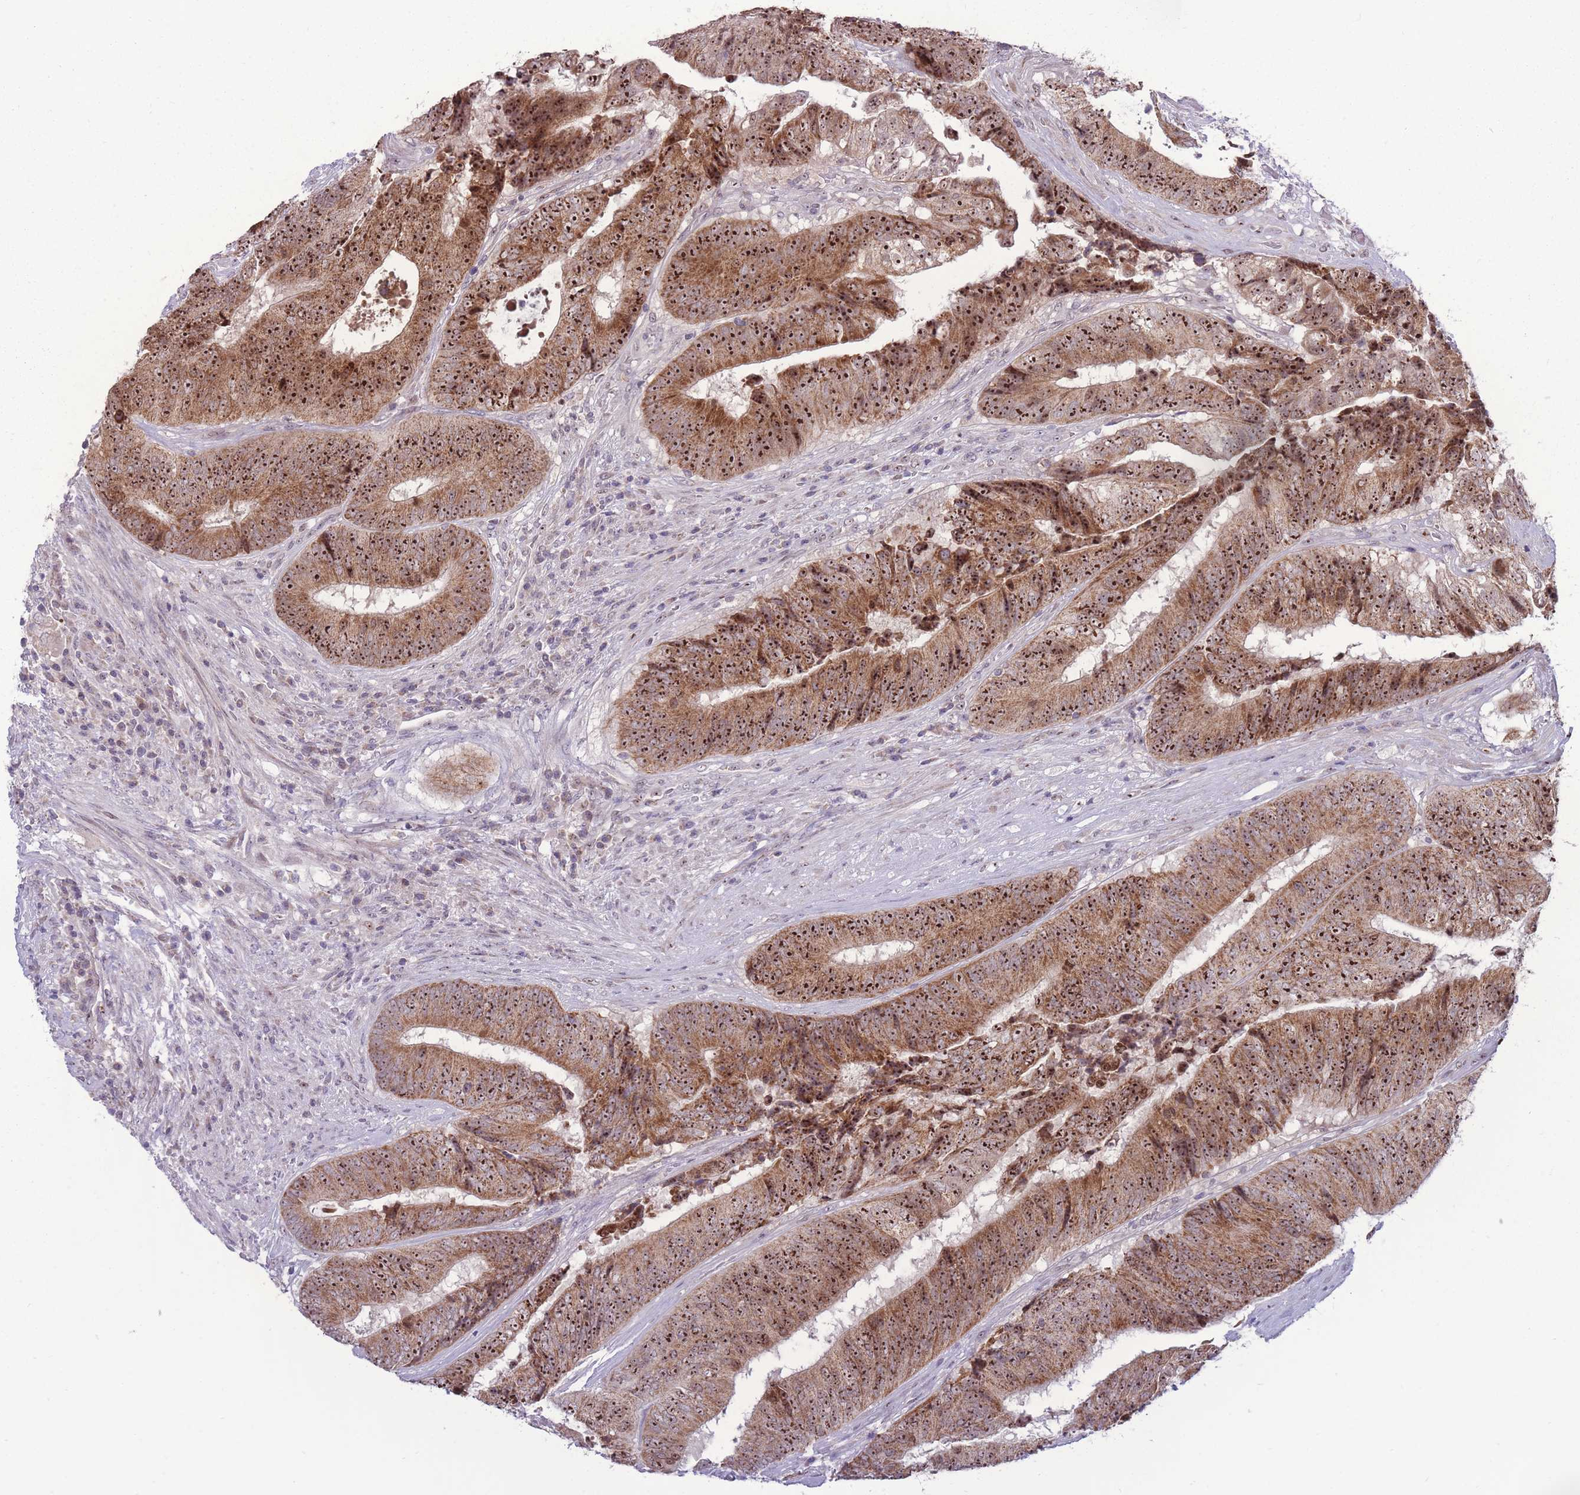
{"staining": {"intensity": "strong", "quantity": ">75%", "location": "cytoplasmic/membranous,nuclear"}, "tissue": "colorectal cancer", "cell_type": "Tumor cells", "image_type": "cancer", "snomed": [{"axis": "morphology", "description": "Adenocarcinoma, NOS"}, {"axis": "topography", "description": "Rectum"}], "caption": "Colorectal cancer stained for a protein shows strong cytoplasmic/membranous and nuclear positivity in tumor cells. The staining is performed using DAB (3,3'-diaminobenzidine) brown chromogen to label protein expression. The nuclei are counter-stained blue using hematoxylin.", "gene": "MCIDAS", "patient": {"sex": "male", "age": 72}}